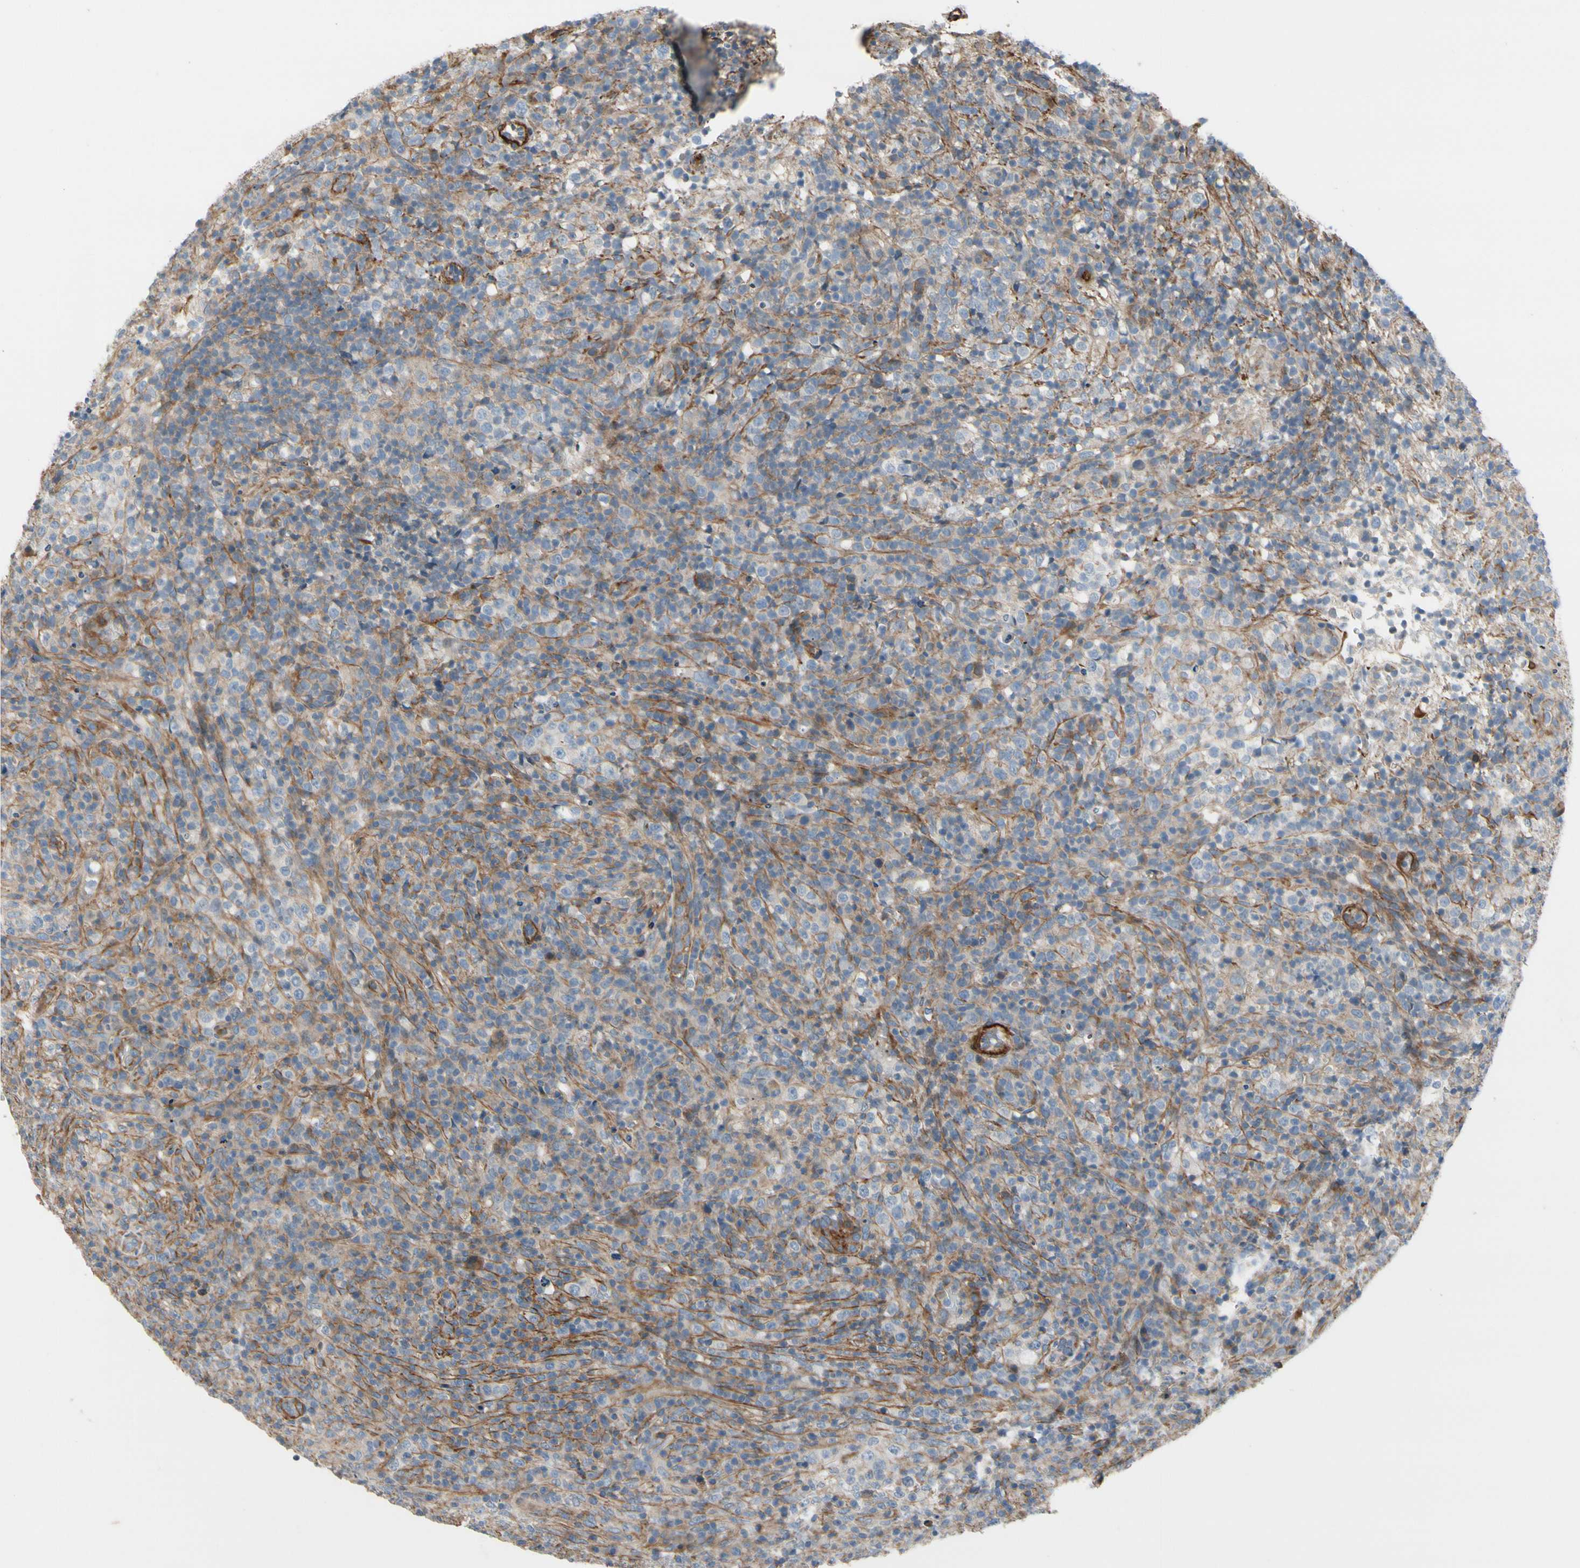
{"staining": {"intensity": "weak", "quantity": ">75%", "location": "cytoplasmic/membranous"}, "tissue": "lymphoma", "cell_type": "Tumor cells", "image_type": "cancer", "snomed": [{"axis": "morphology", "description": "Malignant lymphoma, non-Hodgkin's type, High grade"}, {"axis": "topography", "description": "Lymph node"}], "caption": "IHC image of neoplastic tissue: high-grade malignant lymphoma, non-Hodgkin's type stained using IHC shows low levels of weak protein expression localized specifically in the cytoplasmic/membranous of tumor cells, appearing as a cytoplasmic/membranous brown color.", "gene": "TPM1", "patient": {"sex": "female", "age": 76}}